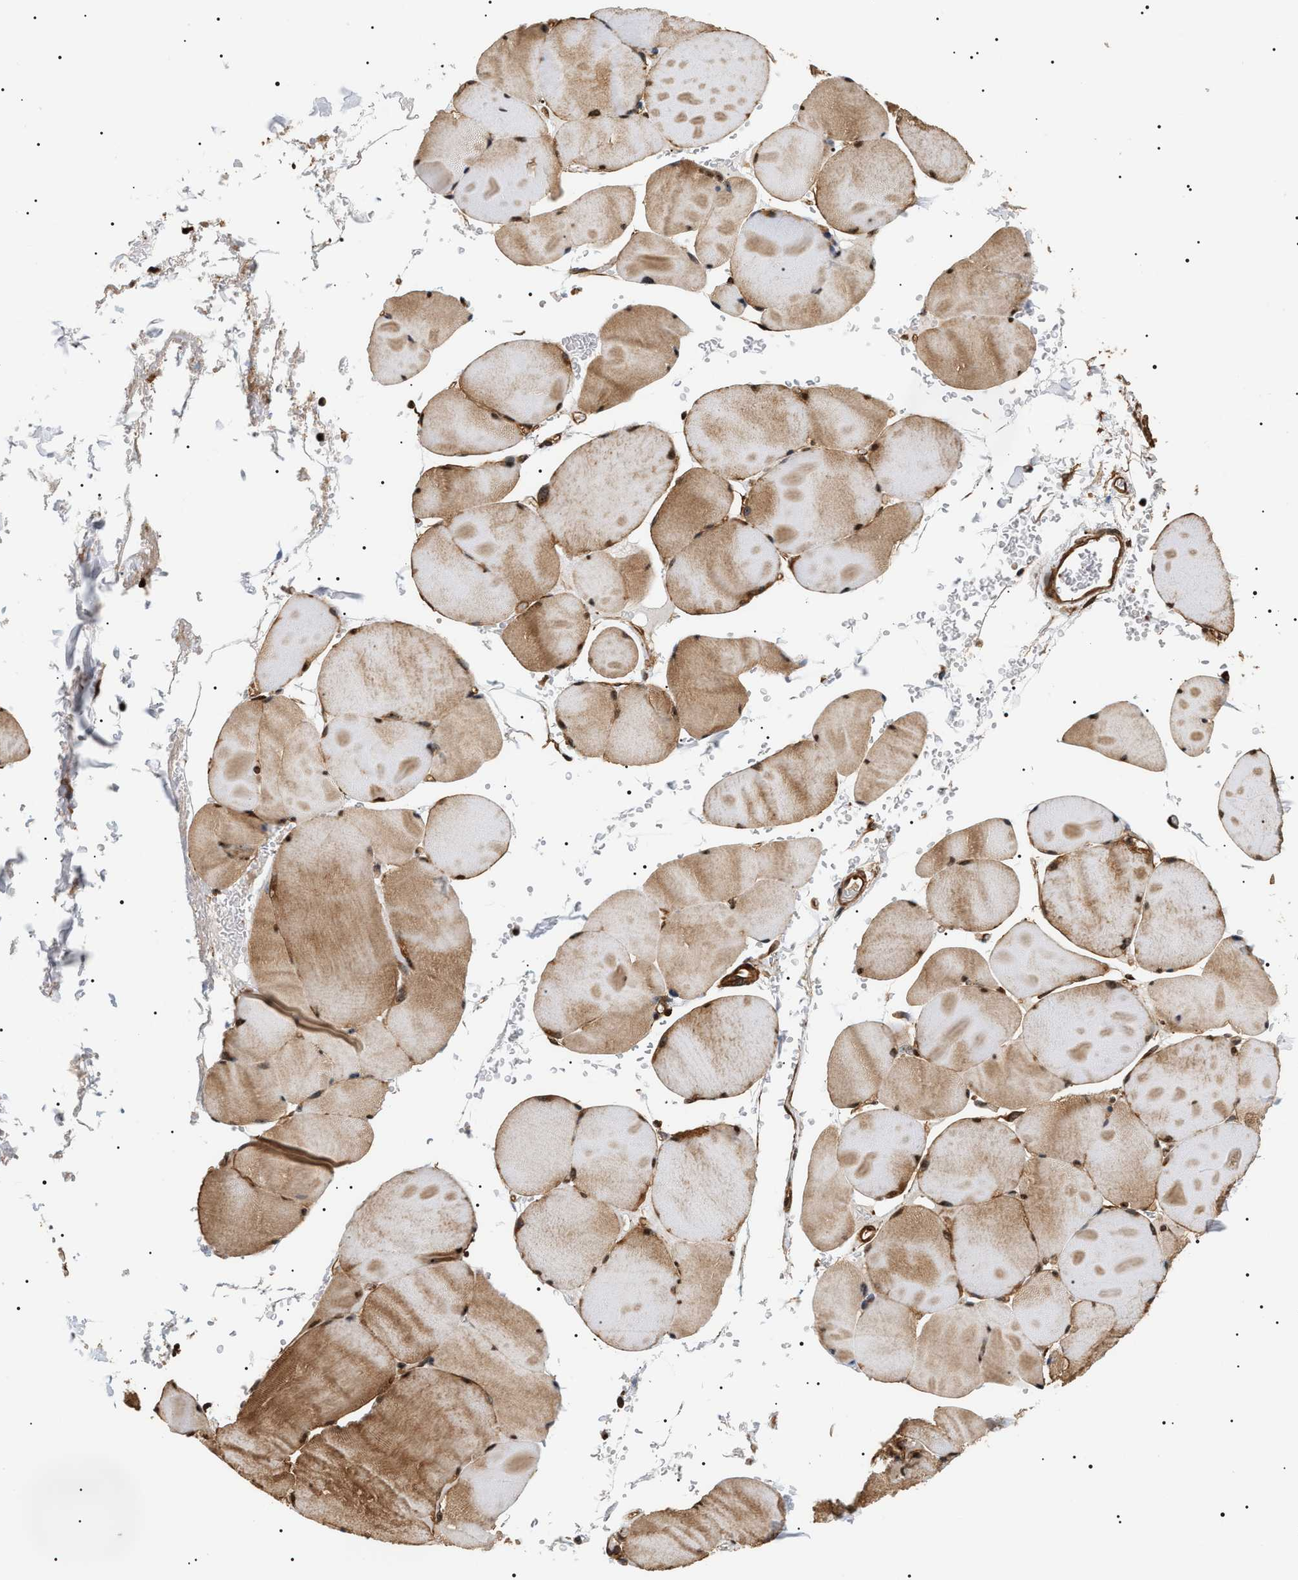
{"staining": {"intensity": "moderate", "quantity": "25%-75%", "location": "cytoplasmic/membranous,nuclear"}, "tissue": "skeletal muscle", "cell_type": "Myocytes", "image_type": "normal", "snomed": [{"axis": "morphology", "description": "Normal tissue, NOS"}, {"axis": "topography", "description": "Skin"}, {"axis": "topography", "description": "Skeletal muscle"}], "caption": "IHC image of normal skeletal muscle: skeletal muscle stained using IHC reveals medium levels of moderate protein expression localized specifically in the cytoplasmic/membranous,nuclear of myocytes, appearing as a cytoplasmic/membranous,nuclear brown color.", "gene": "SH3GLB2", "patient": {"sex": "male", "age": 83}}